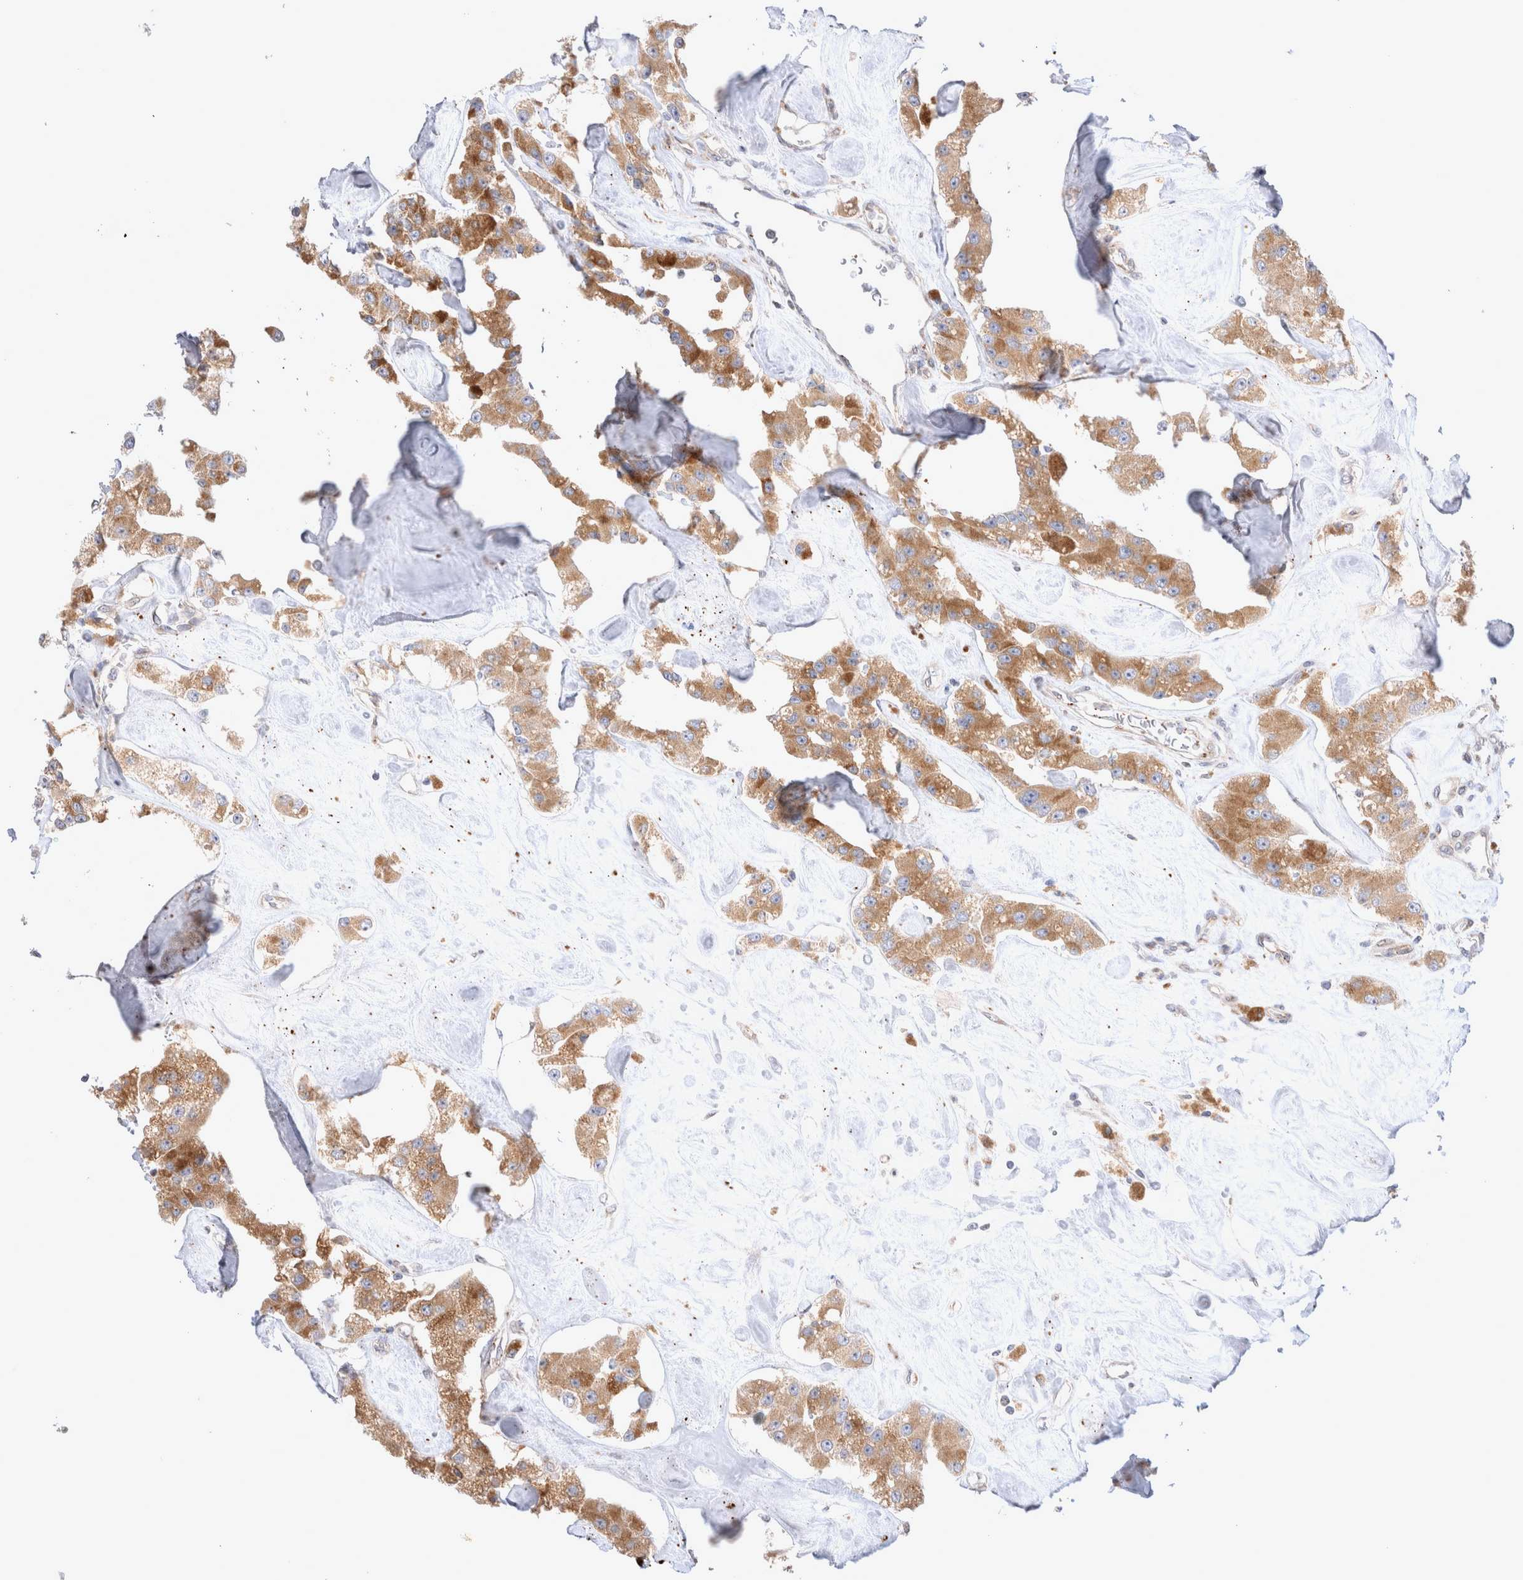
{"staining": {"intensity": "moderate", "quantity": ">75%", "location": "cytoplasmic/membranous"}, "tissue": "carcinoid", "cell_type": "Tumor cells", "image_type": "cancer", "snomed": [{"axis": "morphology", "description": "Carcinoid, malignant, NOS"}, {"axis": "topography", "description": "Pancreas"}], "caption": "Immunohistochemical staining of human carcinoid reveals medium levels of moderate cytoplasmic/membranous protein expression in approximately >75% of tumor cells. The staining was performed using DAB to visualize the protein expression in brown, while the nuclei were stained in blue with hematoxylin (Magnification: 20x).", "gene": "NPC1", "patient": {"sex": "male", "age": 41}}